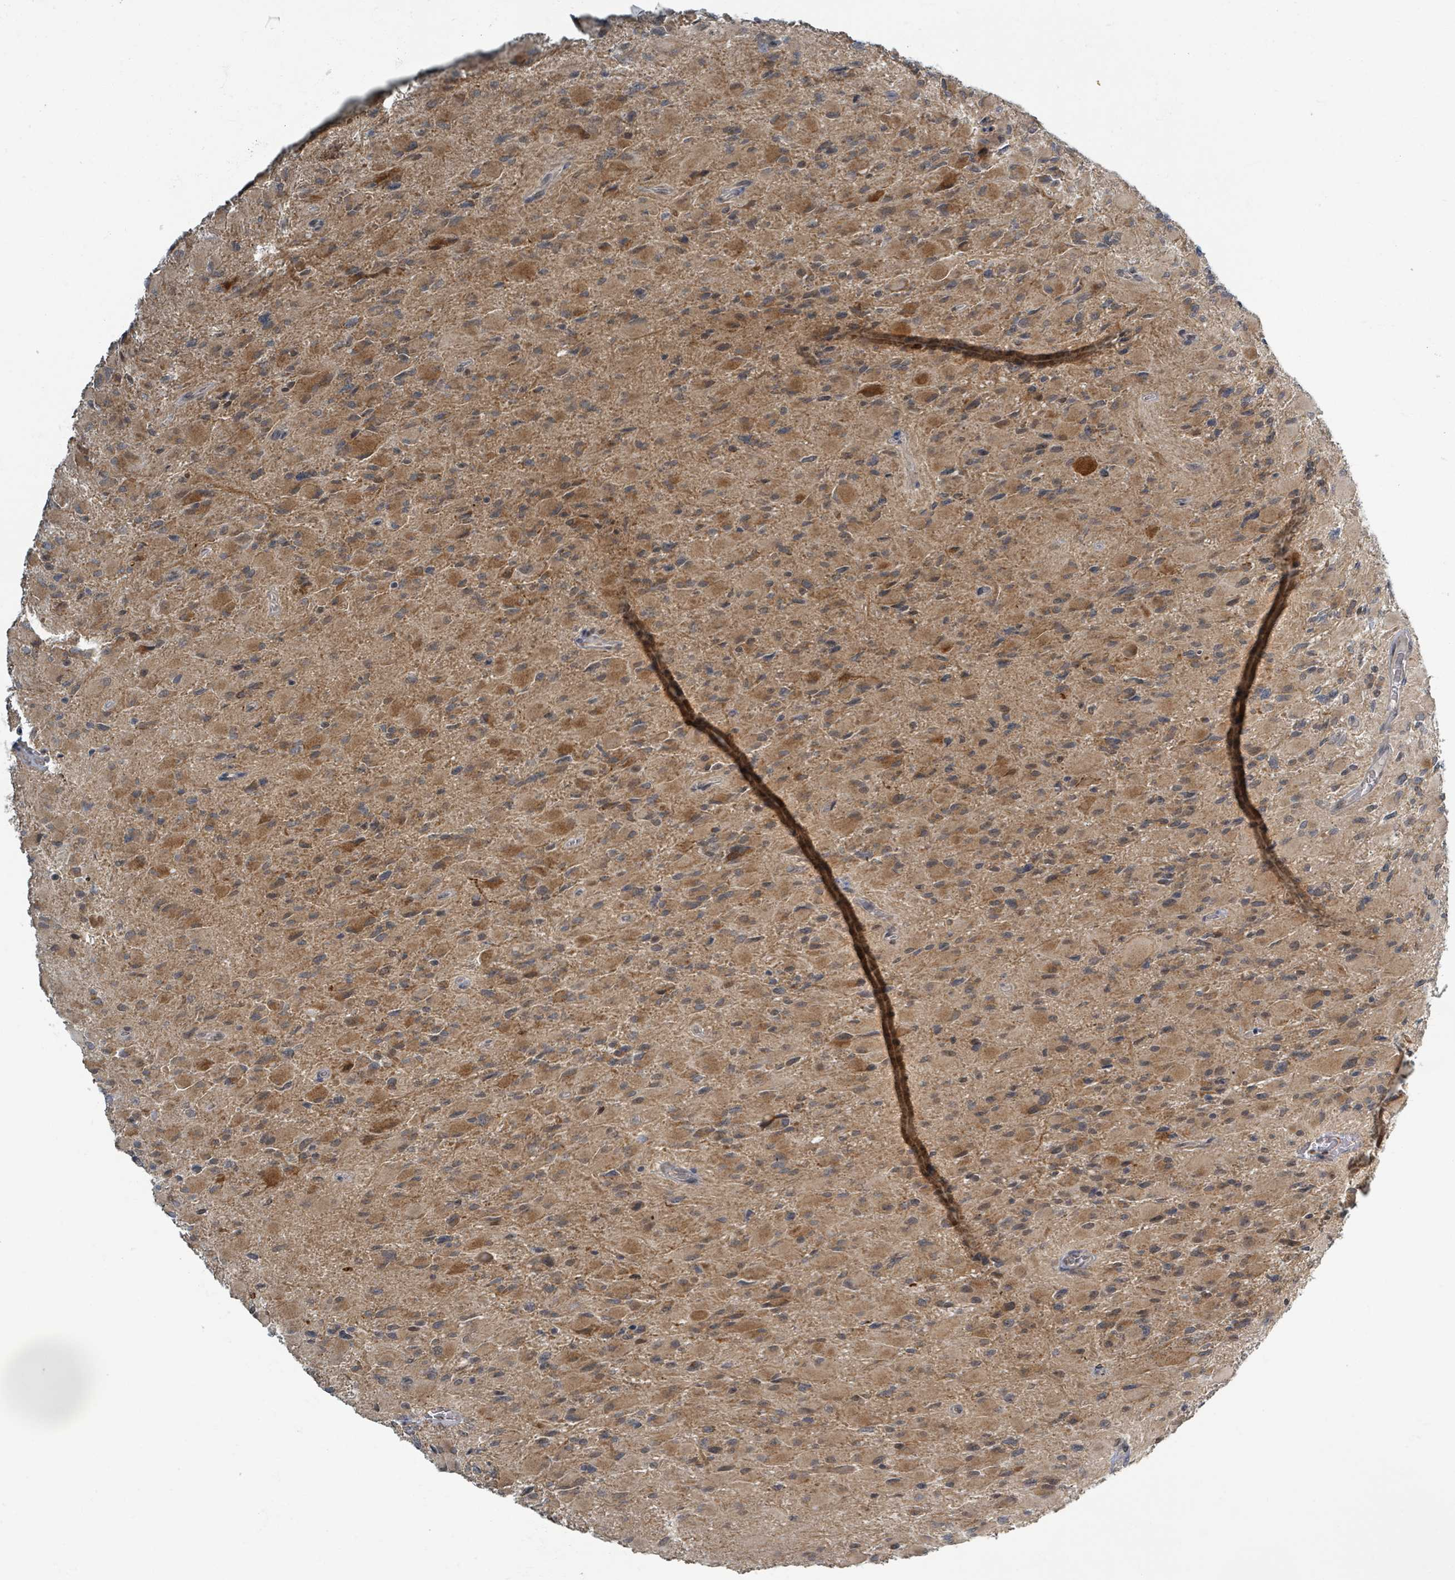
{"staining": {"intensity": "moderate", "quantity": "25%-75%", "location": "cytoplasmic/membranous"}, "tissue": "glioma", "cell_type": "Tumor cells", "image_type": "cancer", "snomed": [{"axis": "morphology", "description": "Glioma, malignant, High grade"}, {"axis": "topography", "description": "Cerebral cortex"}], "caption": "Protein staining demonstrates moderate cytoplasmic/membranous expression in about 25%-75% of tumor cells in glioma.", "gene": "INTS15", "patient": {"sex": "female", "age": 36}}